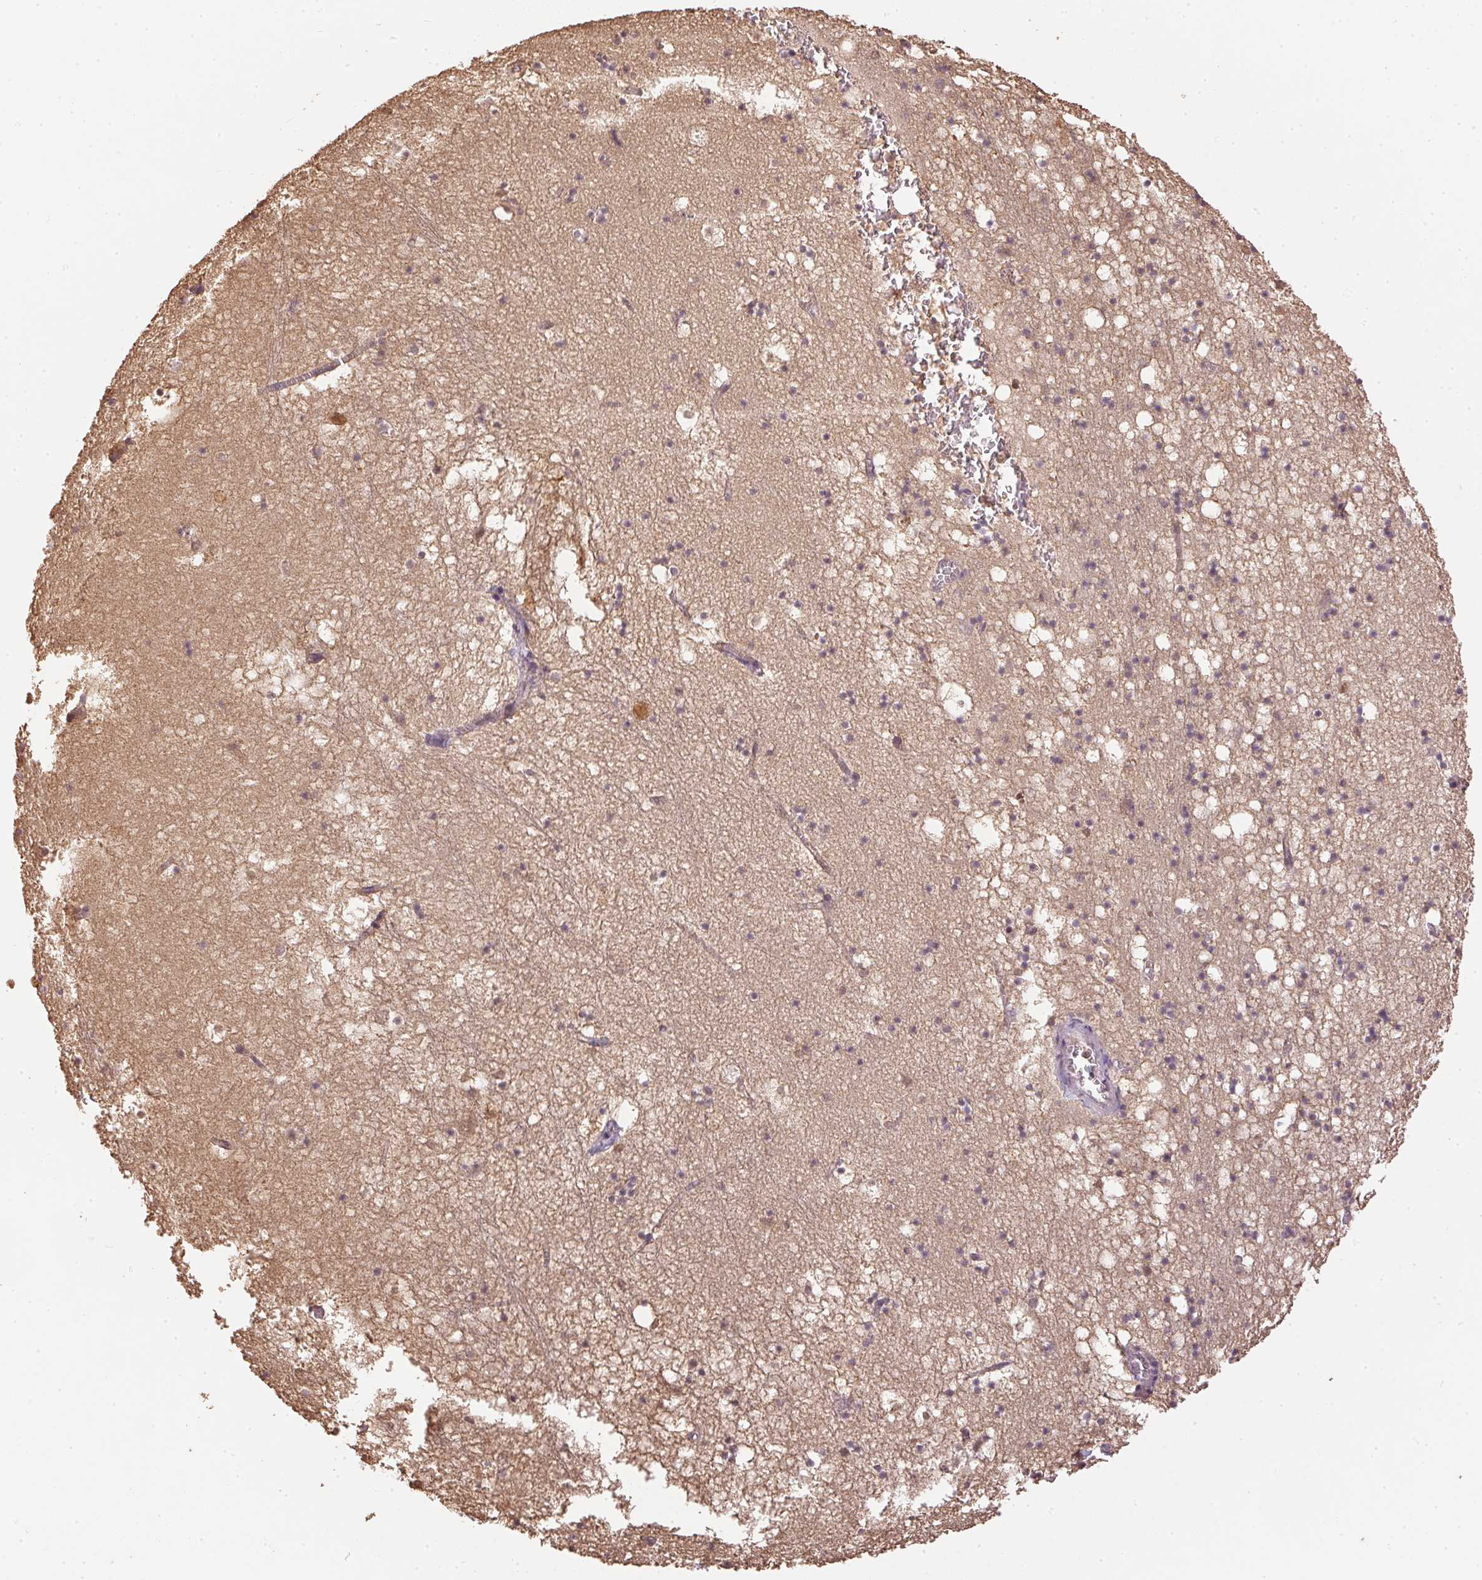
{"staining": {"intensity": "negative", "quantity": "none", "location": "none"}, "tissue": "hippocampus", "cell_type": "Glial cells", "image_type": "normal", "snomed": [{"axis": "morphology", "description": "Normal tissue, NOS"}, {"axis": "topography", "description": "Hippocampus"}], "caption": "High magnification brightfield microscopy of unremarkable hippocampus stained with DAB (3,3'-diaminobenzidine) (brown) and counterstained with hematoxylin (blue): glial cells show no significant expression. The staining was performed using DAB (3,3'-diaminobenzidine) to visualize the protein expression in brown, while the nuclei were stained in blue with hematoxylin (Magnification: 20x).", "gene": "TPI1", "patient": {"sex": "male", "age": 58}}